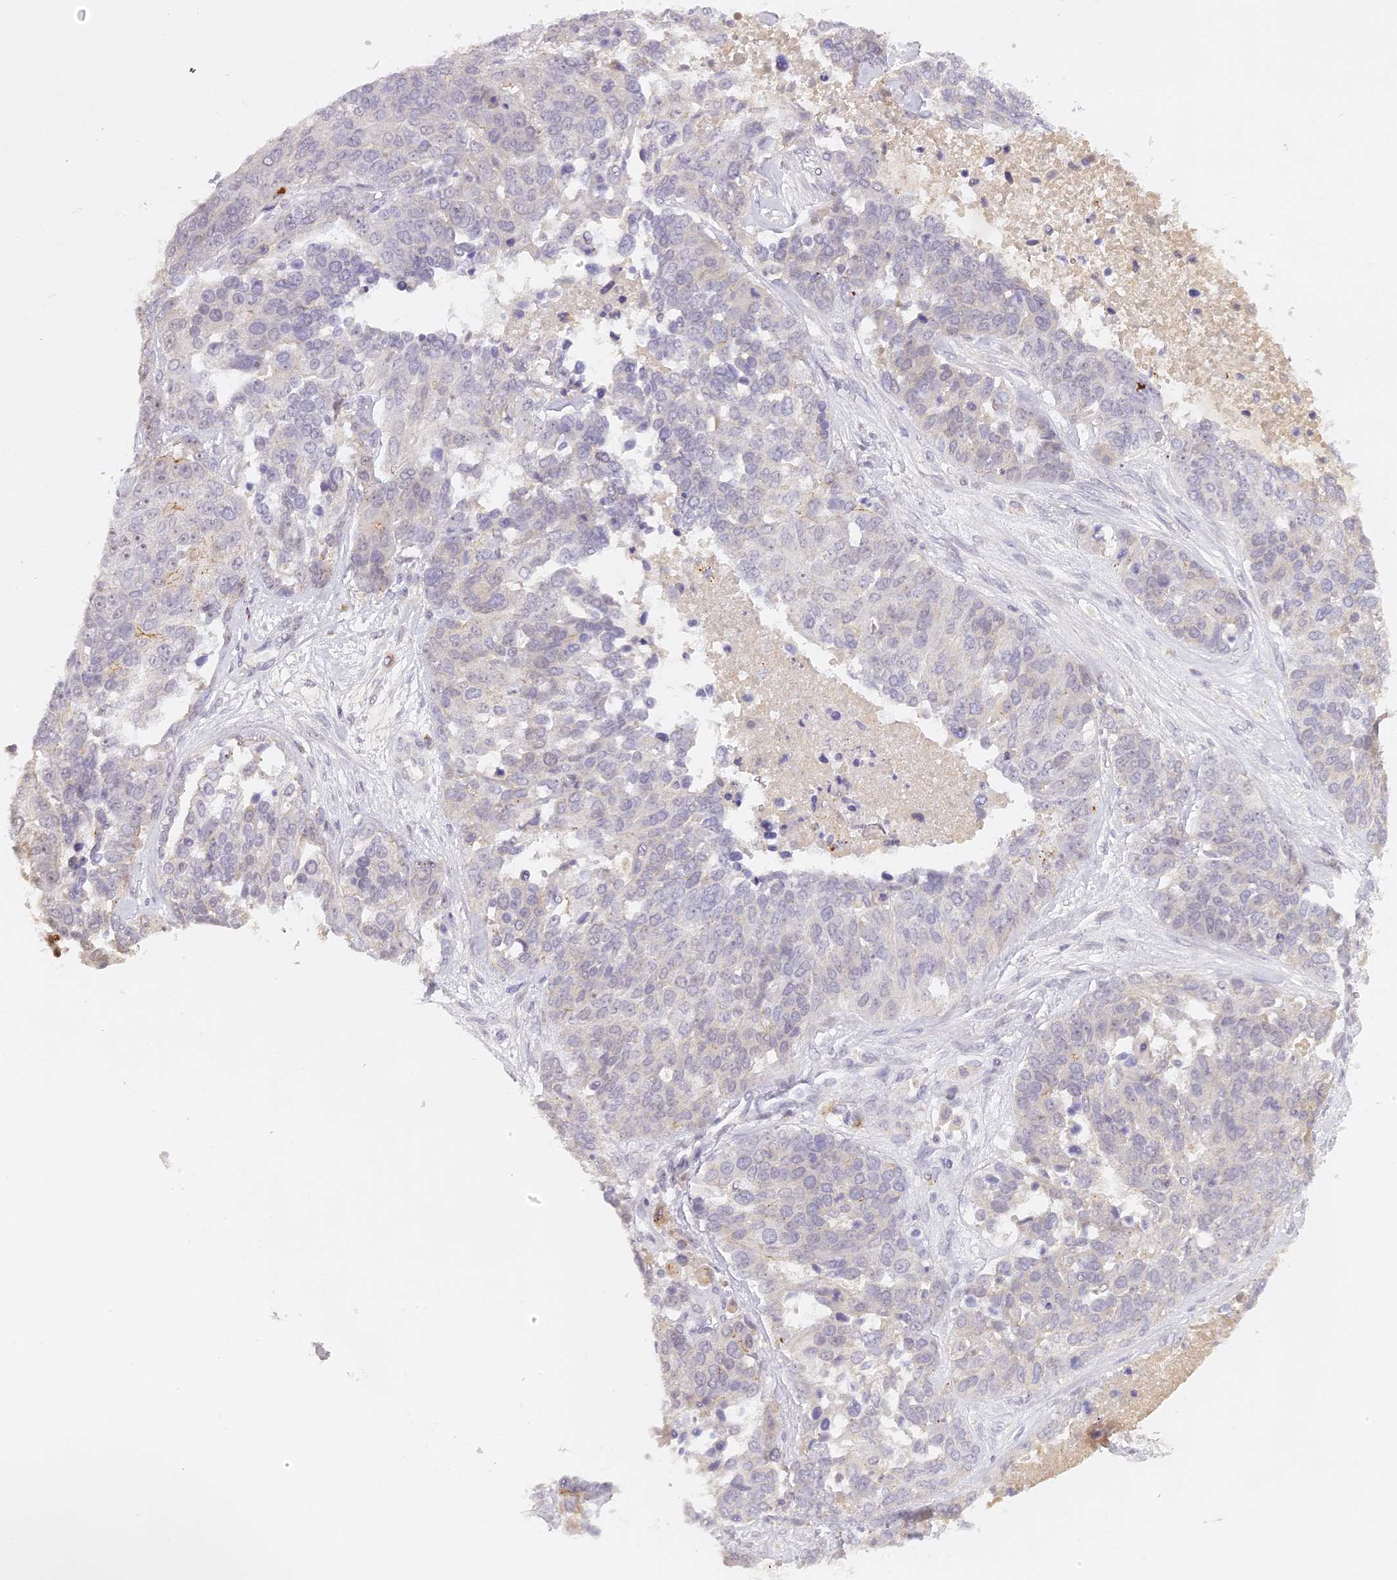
{"staining": {"intensity": "weak", "quantity": "<25%", "location": "cytoplasmic/membranous"}, "tissue": "ovarian cancer", "cell_type": "Tumor cells", "image_type": "cancer", "snomed": [{"axis": "morphology", "description": "Cystadenocarcinoma, serous, NOS"}, {"axis": "topography", "description": "Ovary"}], "caption": "DAB immunohistochemical staining of human ovarian serous cystadenocarcinoma shows no significant staining in tumor cells.", "gene": "ELL3", "patient": {"sex": "female", "age": 44}}